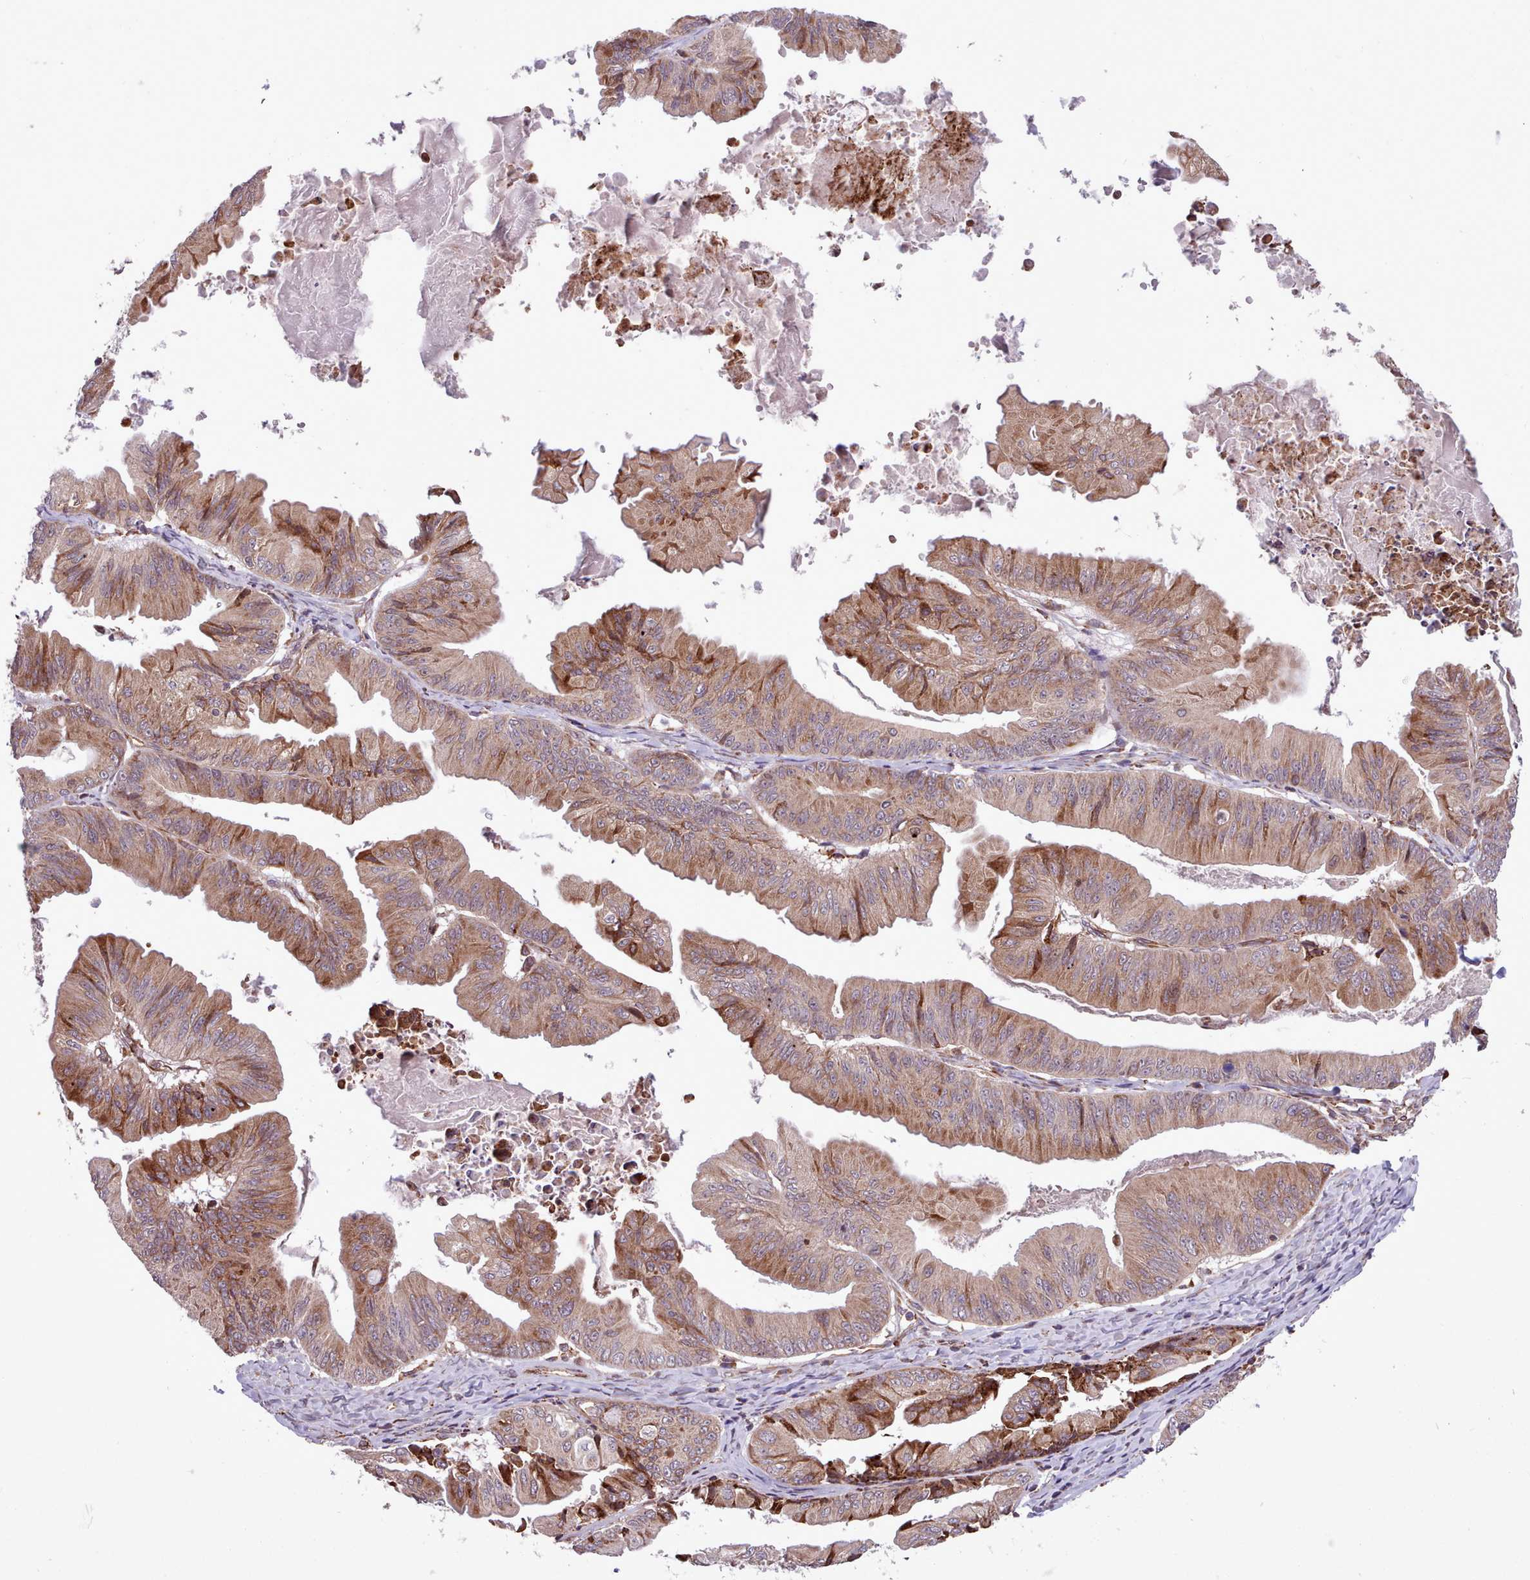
{"staining": {"intensity": "moderate", "quantity": ">75%", "location": "cytoplasmic/membranous"}, "tissue": "ovarian cancer", "cell_type": "Tumor cells", "image_type": "cancer", "snomed": [{"axis": "morphology", "description": "Cystadenocarcinoma, mucinous, NOS"}, {"axis": "topography", "description": "Ovary"}], "caption": "A photomicrograph of ovarian cancer stained for a protein displays moderate cytoplasmic/membranous brown staining in tumor cells. The staining was performed using DAB (3,3'-diaminobenzidine), with brown indicating positive protein expression. Nuclei are stained blue with hematoxylin.", "gene": "TTLL3", "patient": {"sex": "female", "age": 61}}